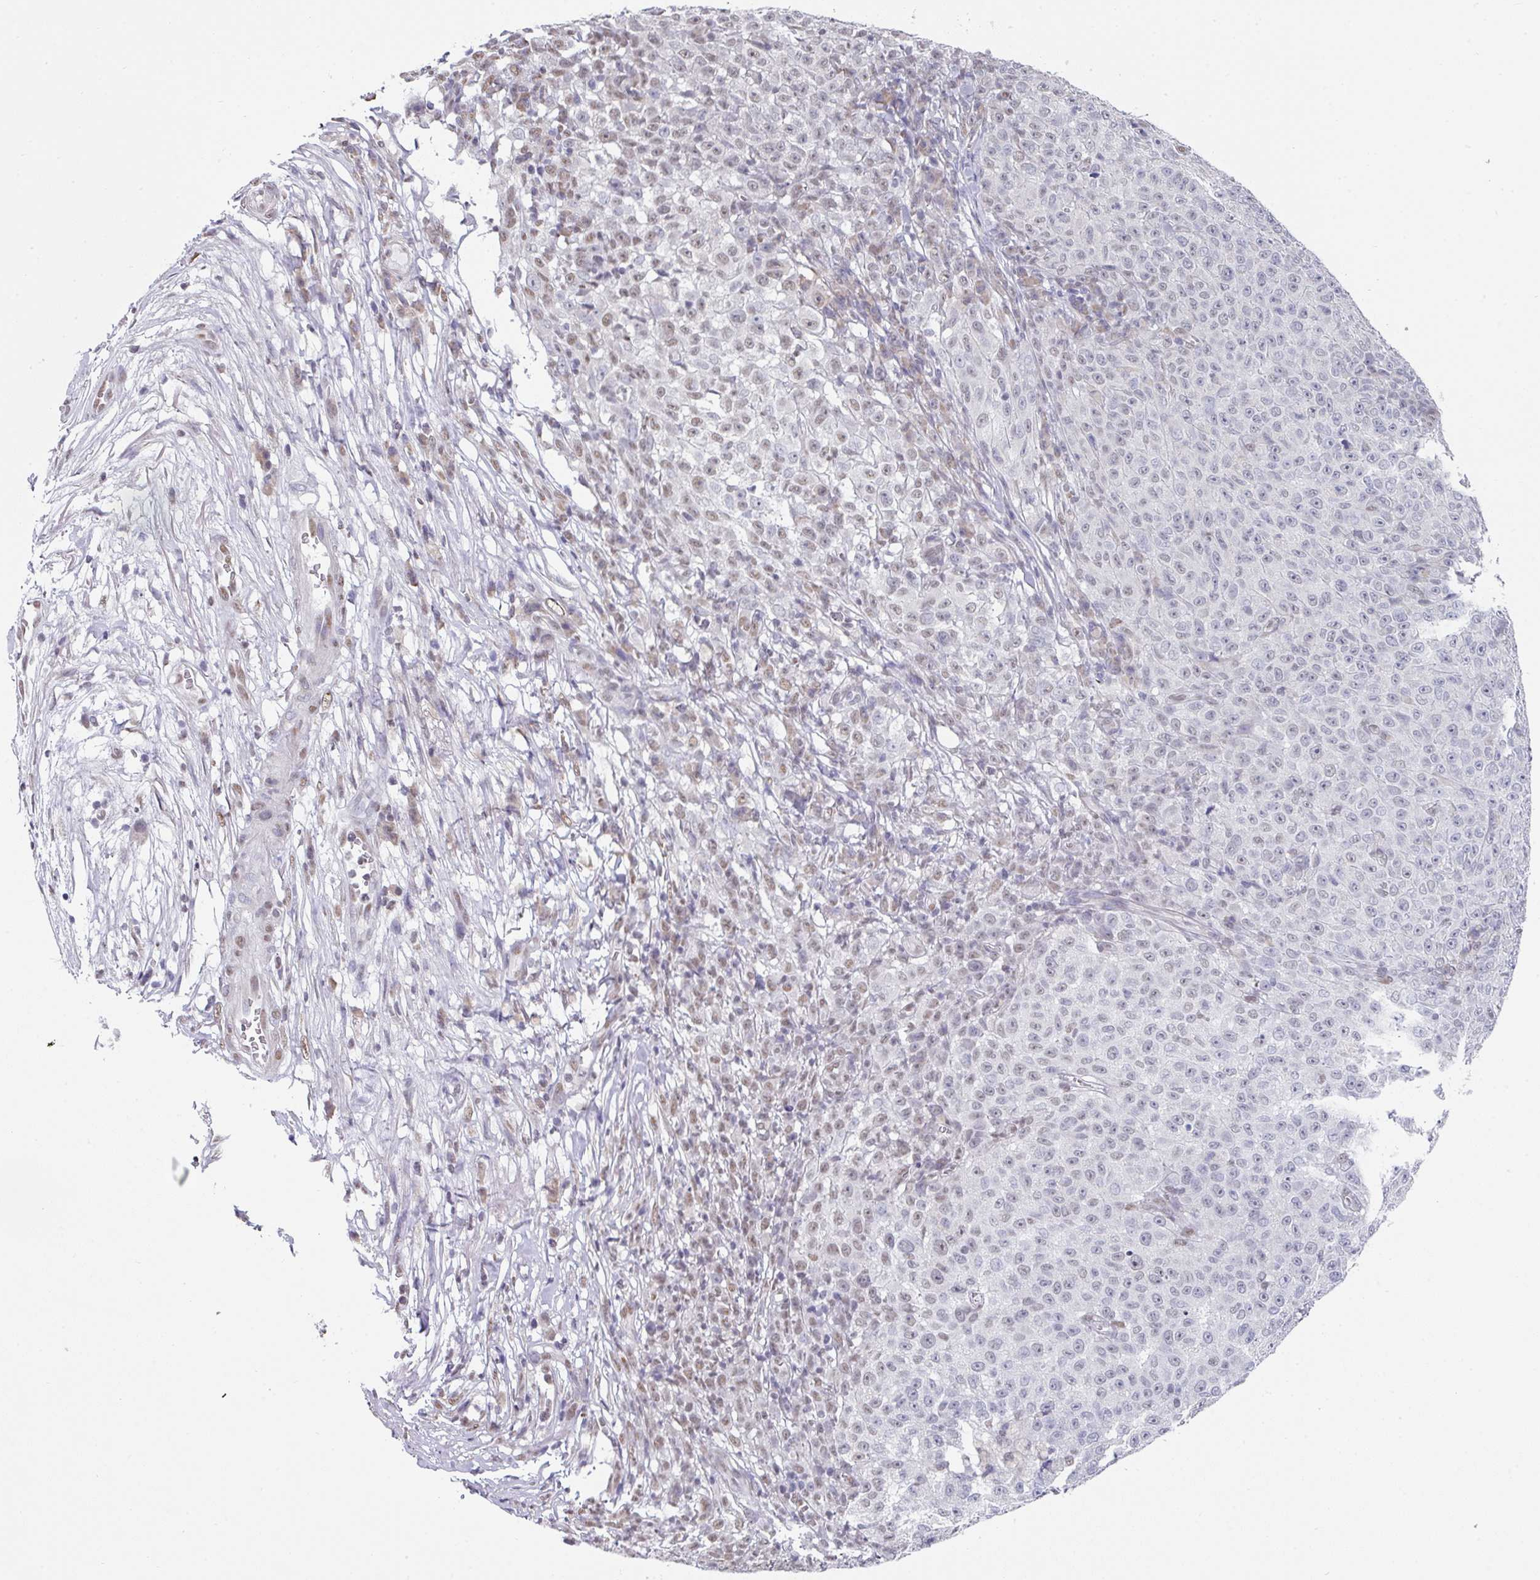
{"staining": {"intensity": "moderate", "quantity": "<25%", "location": "nuclear"}, "tissue": "melanoma", "cell_type": "Tumor cells", "image_type": "cancer", "snomed": [{"axis": "morphology", "description": "Malignant melanoma, NOS"}, {"axis": "topography", "description": "Skin"}], "caption": "A high-resolution photomicrograph shows IHC staining of malignant melanoma, which reveals moderate nuclear expression in approximately <25% of tumor cells.", "gene": "TMED5", "patient": {"sex": "female", "age": 82}}